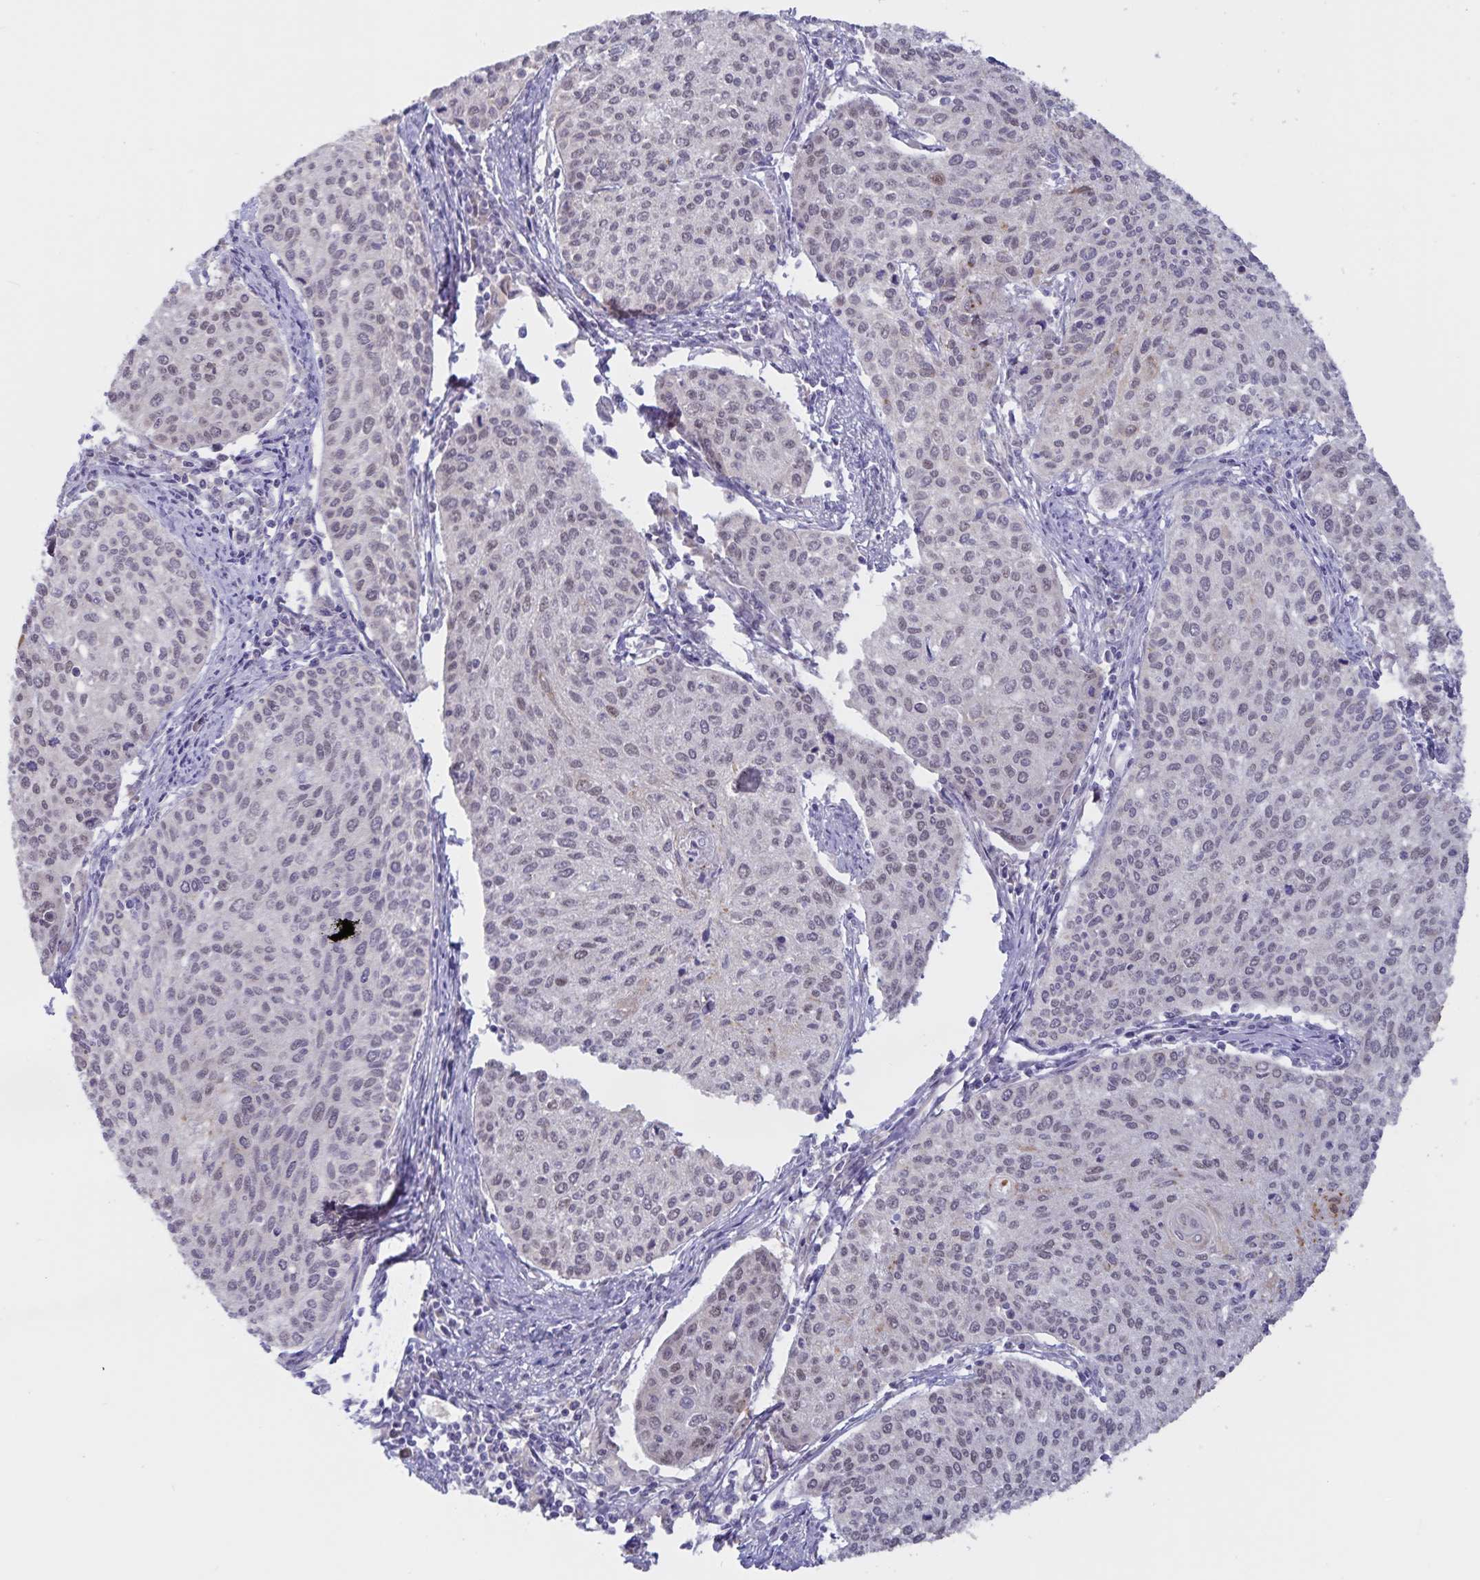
{"staining": {"intensity": "negative", "quantity": "none", "location": "none"}, "tissue": "cervical cancer", "cell_type": "Tumor cells", "image_type": "cancer", "snomed": [{"axis": "morphology", "description": "Squamous cell carcinoma, NOS"}, {"axis": "topography", "description": "Cervix"}], "caption": "The photomicrograph reveals no staining of tumor cells in squamous cell carcinoma (cervical). (Stains: DAB (3,3'-diaminobenzidine) immunohistochemistry (IHC) with hematoxylin counter stain, Microscopy: brightfield microscopy at high magnification).", "gene": "ATP2A2", "patient": {"sex": "female", "age": 38}}